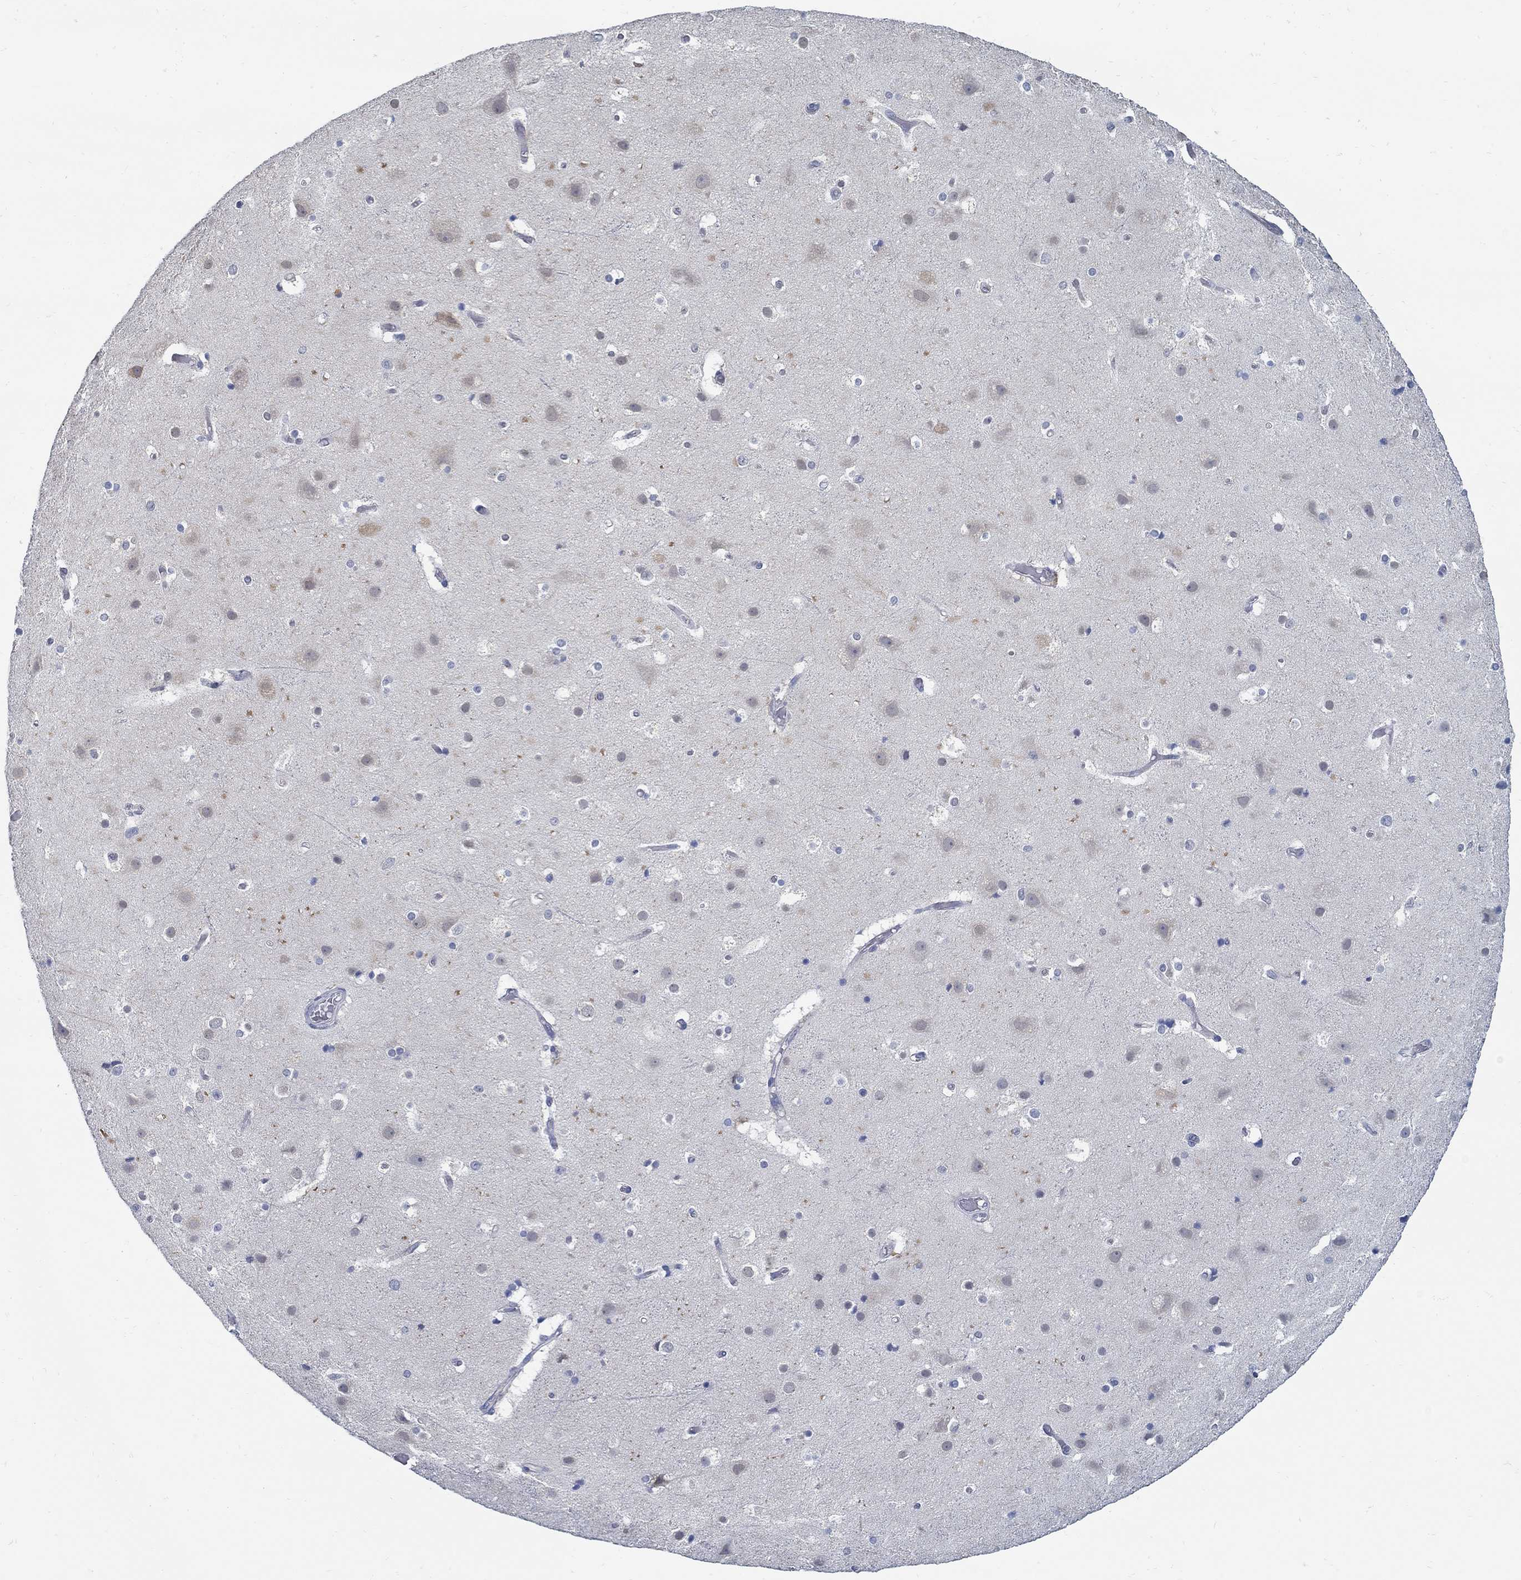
{"staining": {"intensity": "negative", "quantity": "none", "location": "none"}, "tissue": "cerebral cortex", "cell_type": "Endothelial cells", "image_type": "normal", "snomed": [{"axis": "morphology", "description": "Normal tissue, NOS"}, {"axis": "topography", "description": "Cerebral cortex"}], "caption": "Immunohistochemistry photomicrograph of benign human cerebral cortex stained for a protein (brown), which shows no positivity in endothelial cells. Nuclei are stained in blue.", "gene": "PCDH11X", "patient": {"sex": "female", "age": 52}}